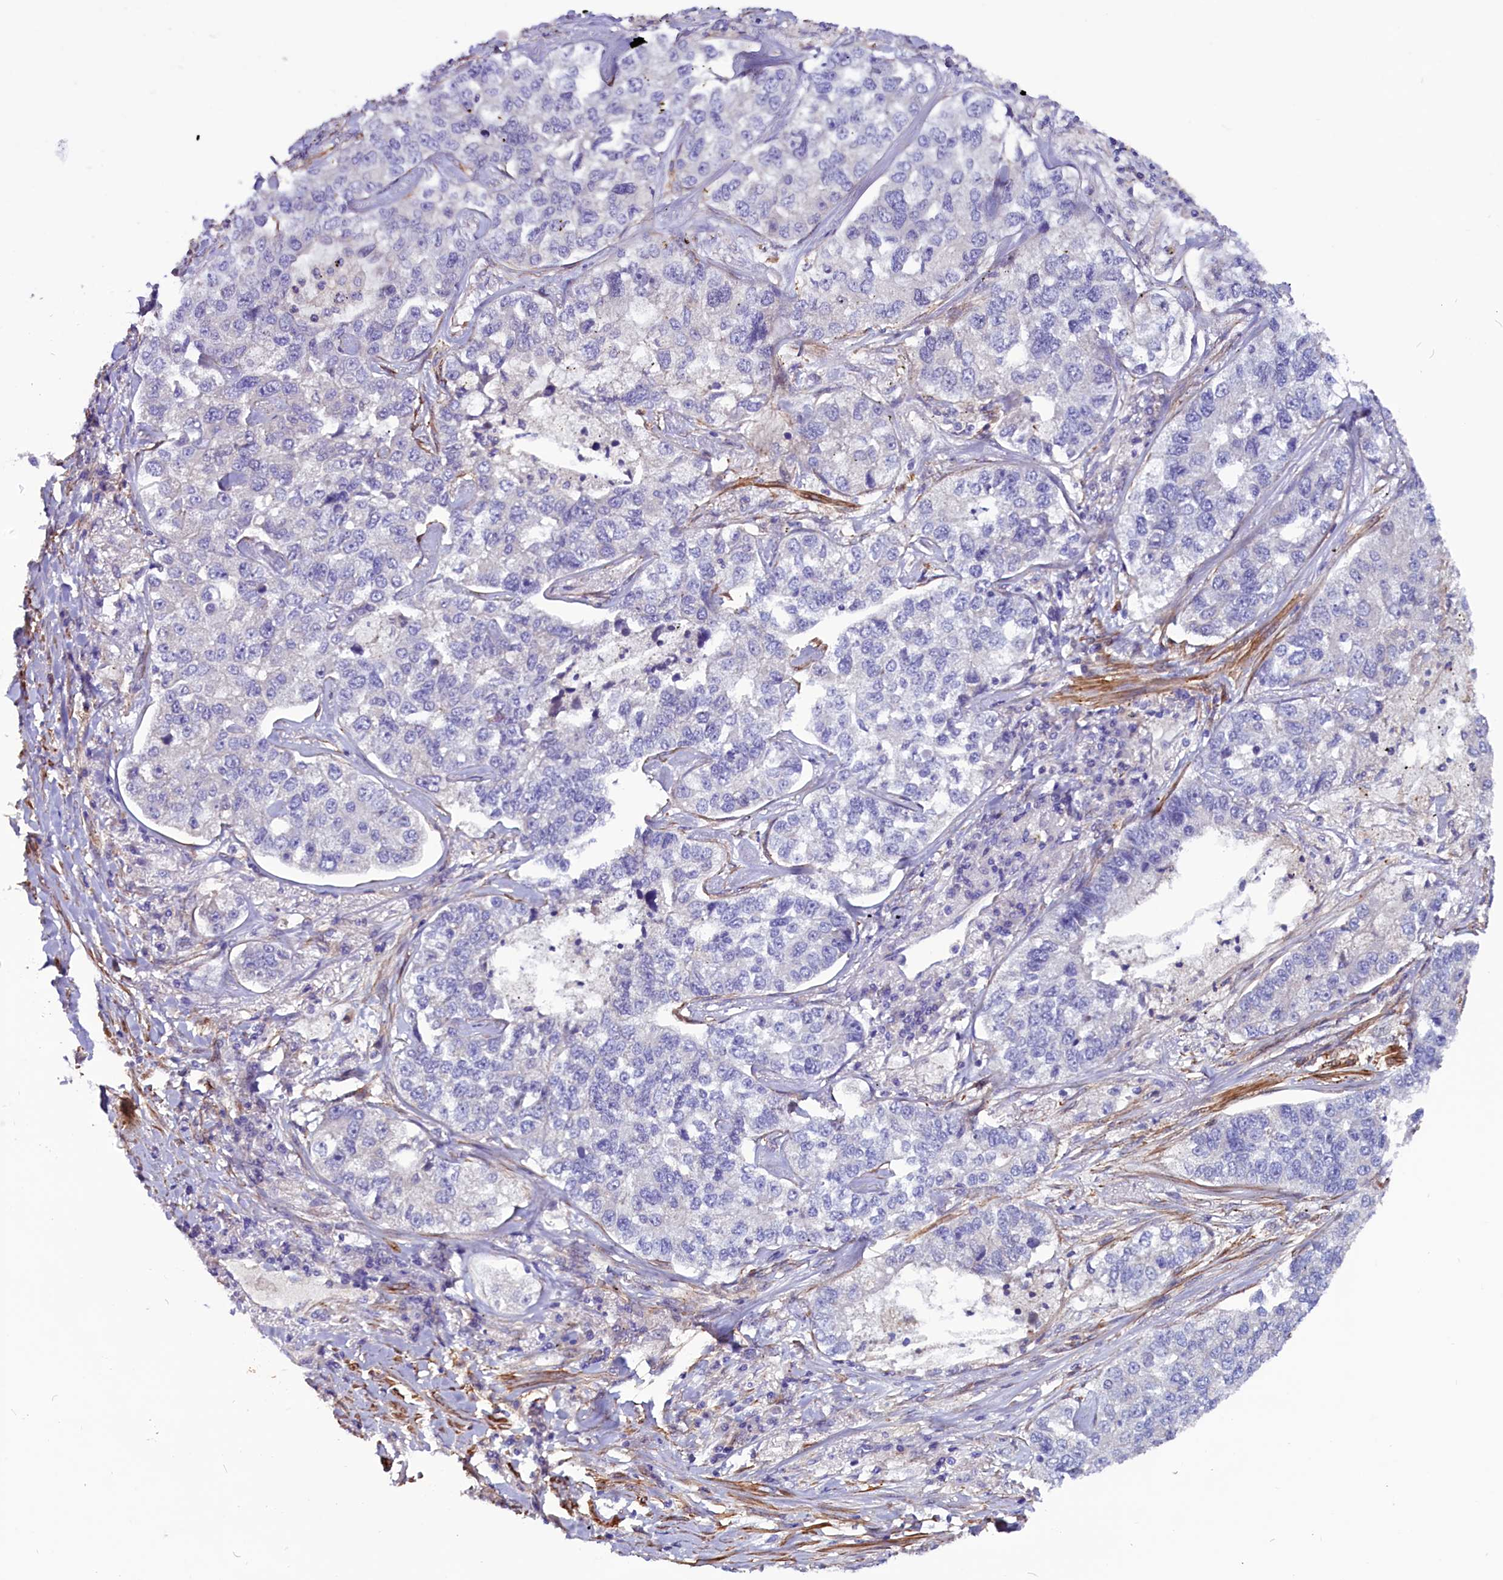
{"staining": {"intensity": "negative", "quantity": "none", "location": "none"}, "tissue": "lung cancer", "cell_type": "Tumor cells", "image_type": "cancer", "snomed": [{"axis": "morphology", "description": "Adenocarcinoma, NOS"}, {"axis": "topography", "description": "Lung"}], "caption": "Human adenocarcinoma (lung) stained for a protein using immunohistochemistry (IHC) shows no positivity in tumor cells.", "gene": "ZNF749", "patient": {"sex": "male", "age": 49}}